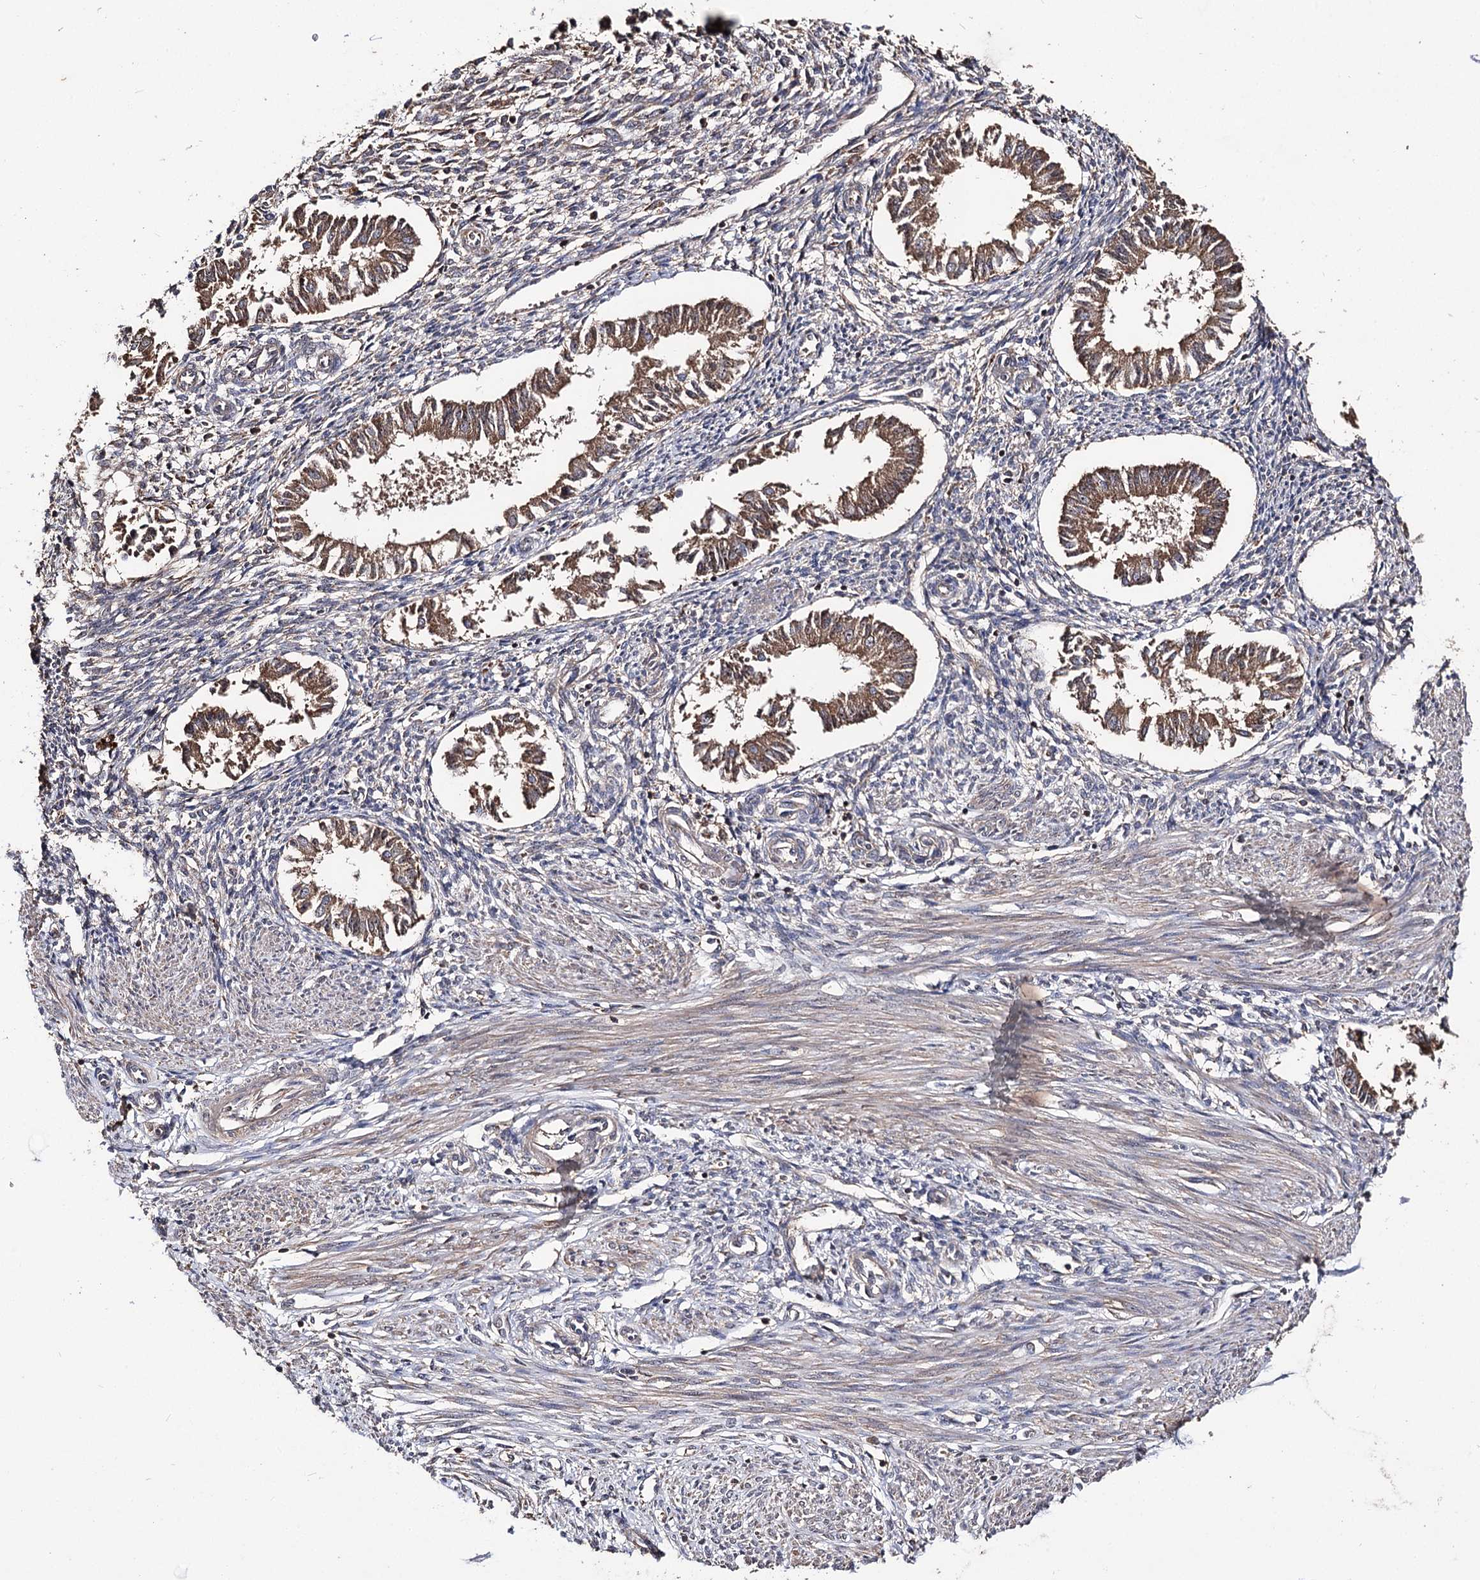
{"staining": {"intensity": "weak", "quantity": "<25%", "location": "cytoplasmic/membranous"}, "tissue": "endometrium", "cell_type": "Cells in endometrial stroma", "image_type": "normal", "snomed": [{"axis": "morphology", "description": "Normal tissue, NOS"}, {"axis": "topography", "description": "Uterus"}, {"axis": "topography", "description": "Endometrium"}], "caption": "This is an immunohistochemistry (IHC) micrograph of normal endometrium. There is no positivity in cells in endometrial stroma.", "gene": "FAM53B", "patient": {"sex": "female", "age": 48}}